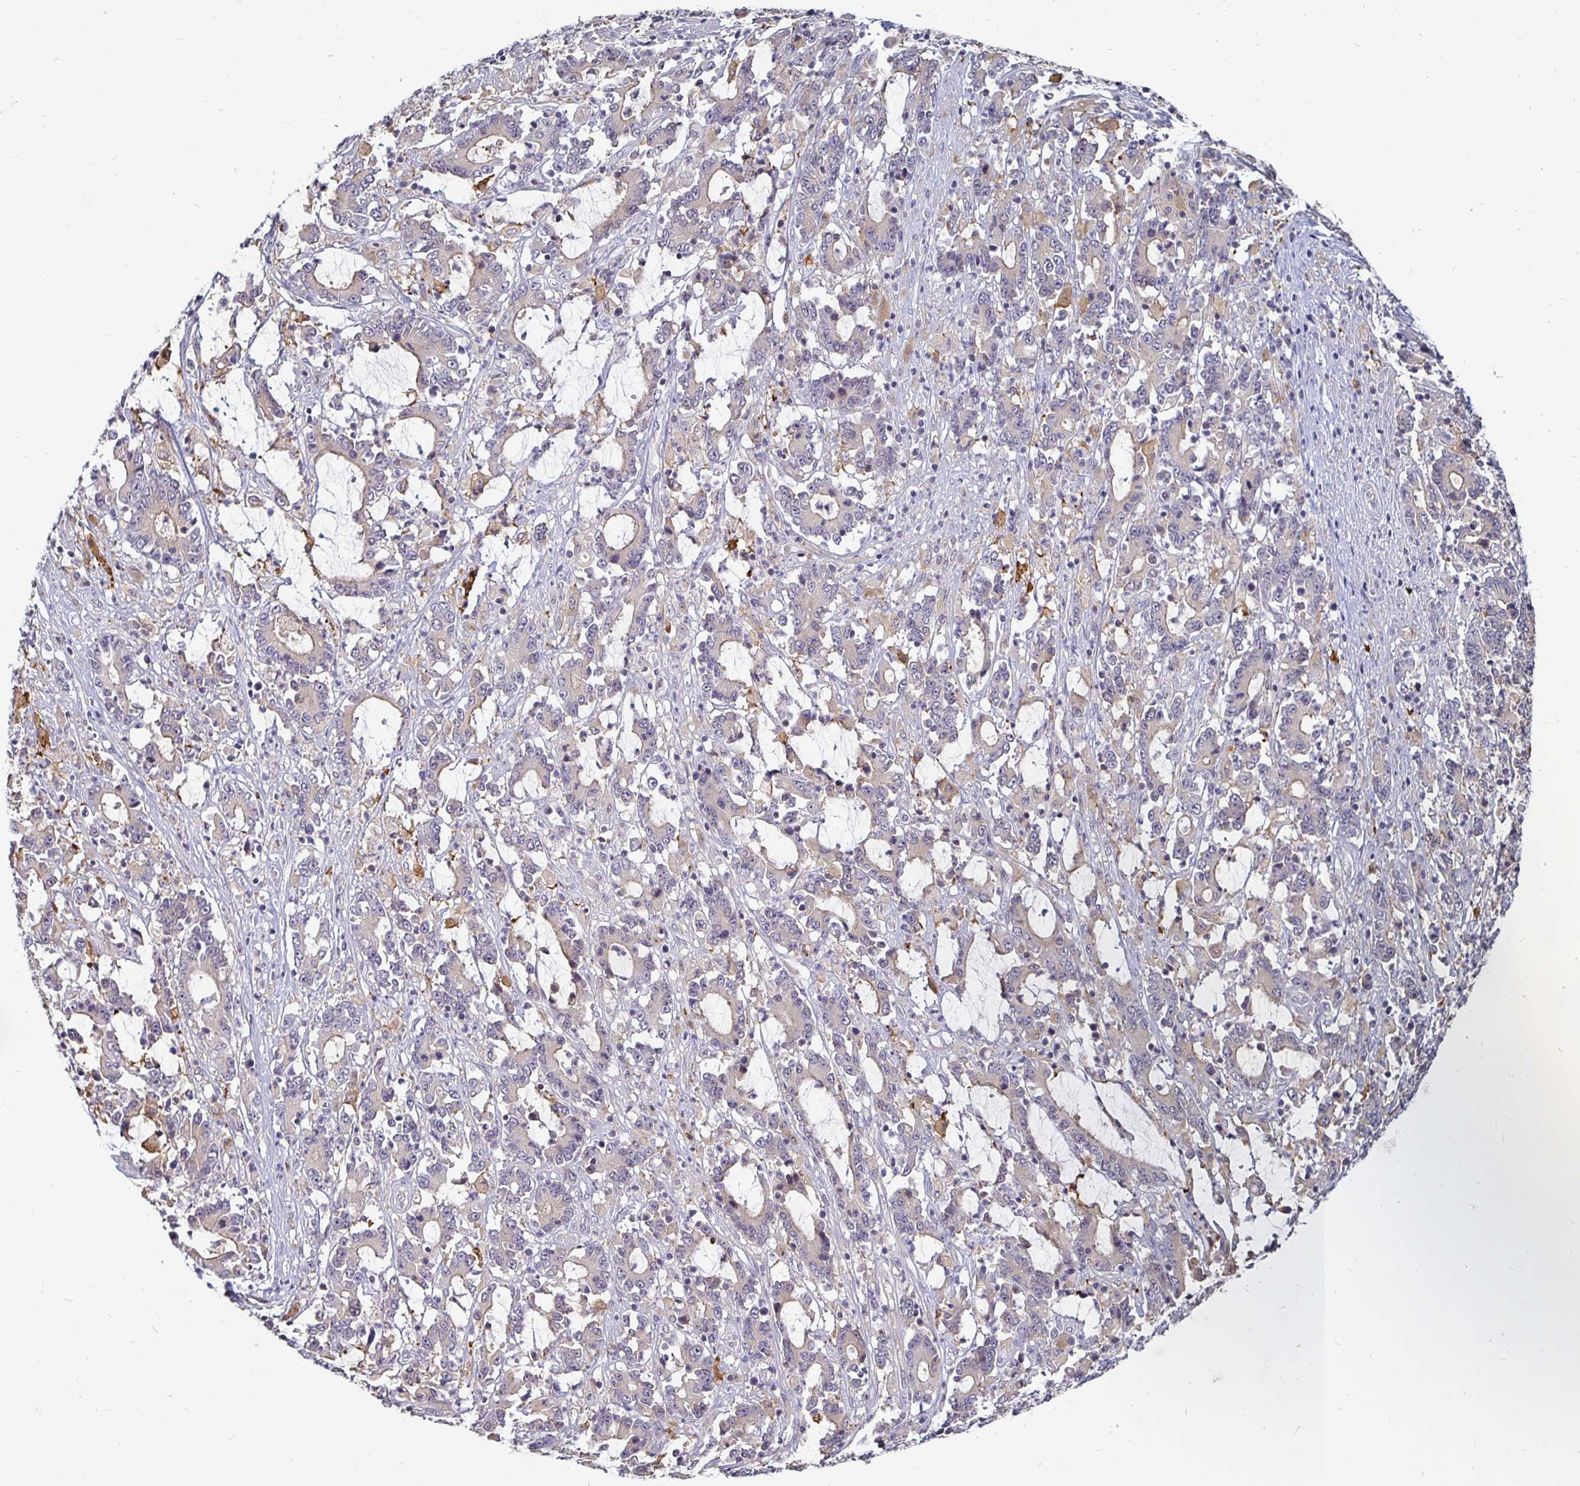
{"staining": {"intensity": "negative", "quantity": "none", "location": "none"}, "tissue": "stomach cancer", "cell_type": "Tumor cells", "image_type": "cancer", "snomed": [{"axis": "morphology", "description": "Adenocarcinoma, NOS"}, {"axis": "topography", "description": "Stomach, upper"}], "caption": "High magnification brightfield microscopy of adenocarcinoma (stomach) stained with DAB (3,3'-diaminobenzidine) (brown) and counterstained with hematoxylin (blue): tumor cells show no significant expression.", "gene": "CCDC85A", "patient": {"sex": "male", "age": 68}}